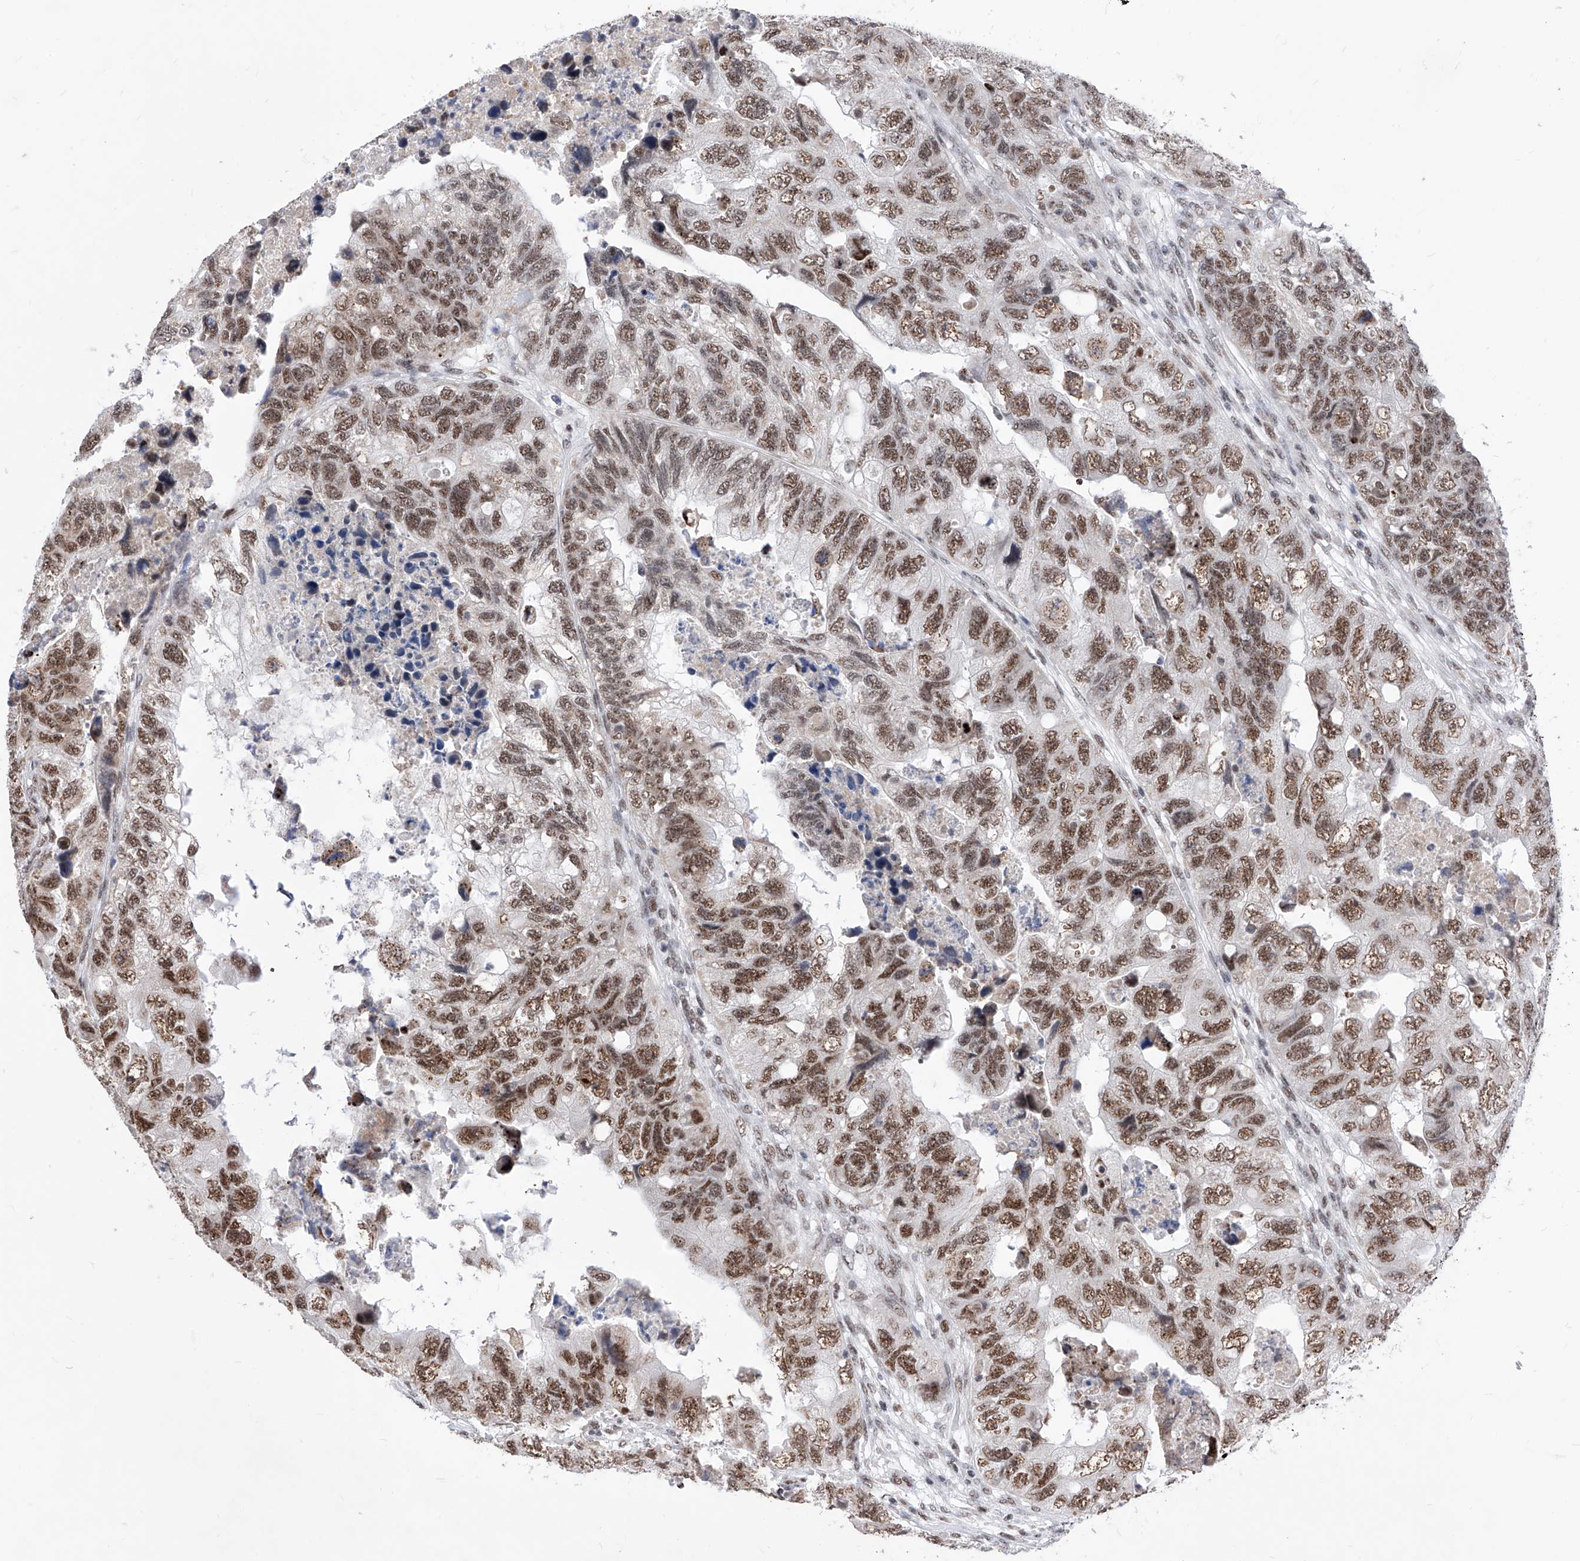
{"staining": {"intensity": "strong", "quantity": ">75%", "location": "nuclear"}, "tissue": "colorectal cancer", "cell_type": "Tumor cells", "image_type": "cancer", "snomed": [{"axis": "morphology", "description": "Adenocarcinoma, NOS"}, {"axis": "topography", "description": "Rectum"}], "caption": "Colorectal cancer (adenocarcinoma) tissue displays strong nuclear staining in approximately >75% of tumor cells", "gene": "PHF5A", "patient": {"sex": "male", "age": 63}}